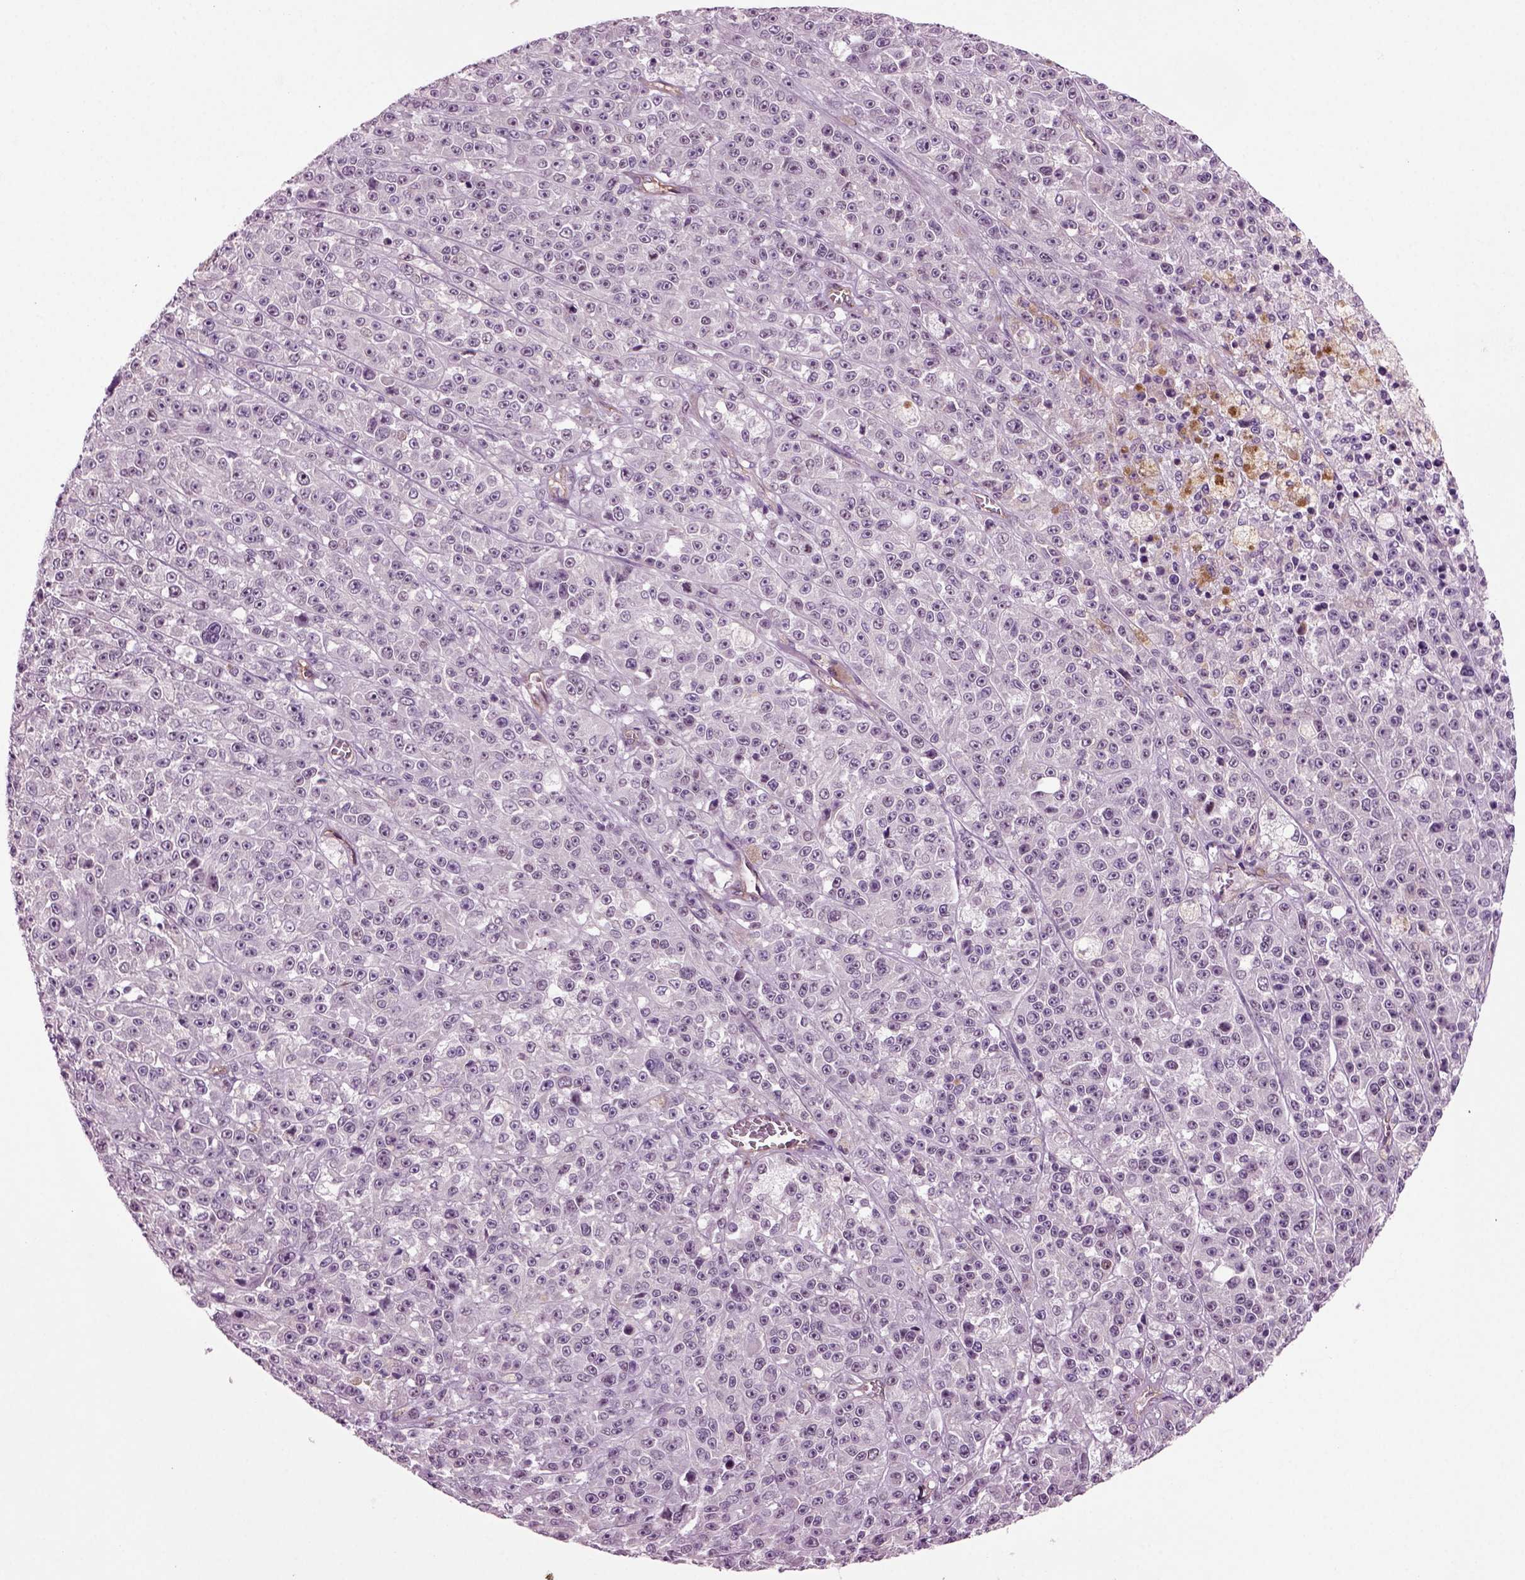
{"staining": {"intensity": "negative", "quantity": "none", "location": "none"}, "tissue": "melanoma", "cell_type": "Tumor cells", "image_type": "cancer", "snomed": [{"axis": "morphology", "description": "Malignant melanoma, NOS"}, {"axis": "topography", "description": "Skin"}], "caption": "Melanoma stained for a protein using immunohistochemistry (IHC) exhibits no staining tumor cells.", "gene": "COL9A2", "patient": {"sex": "female", "age": 58}}